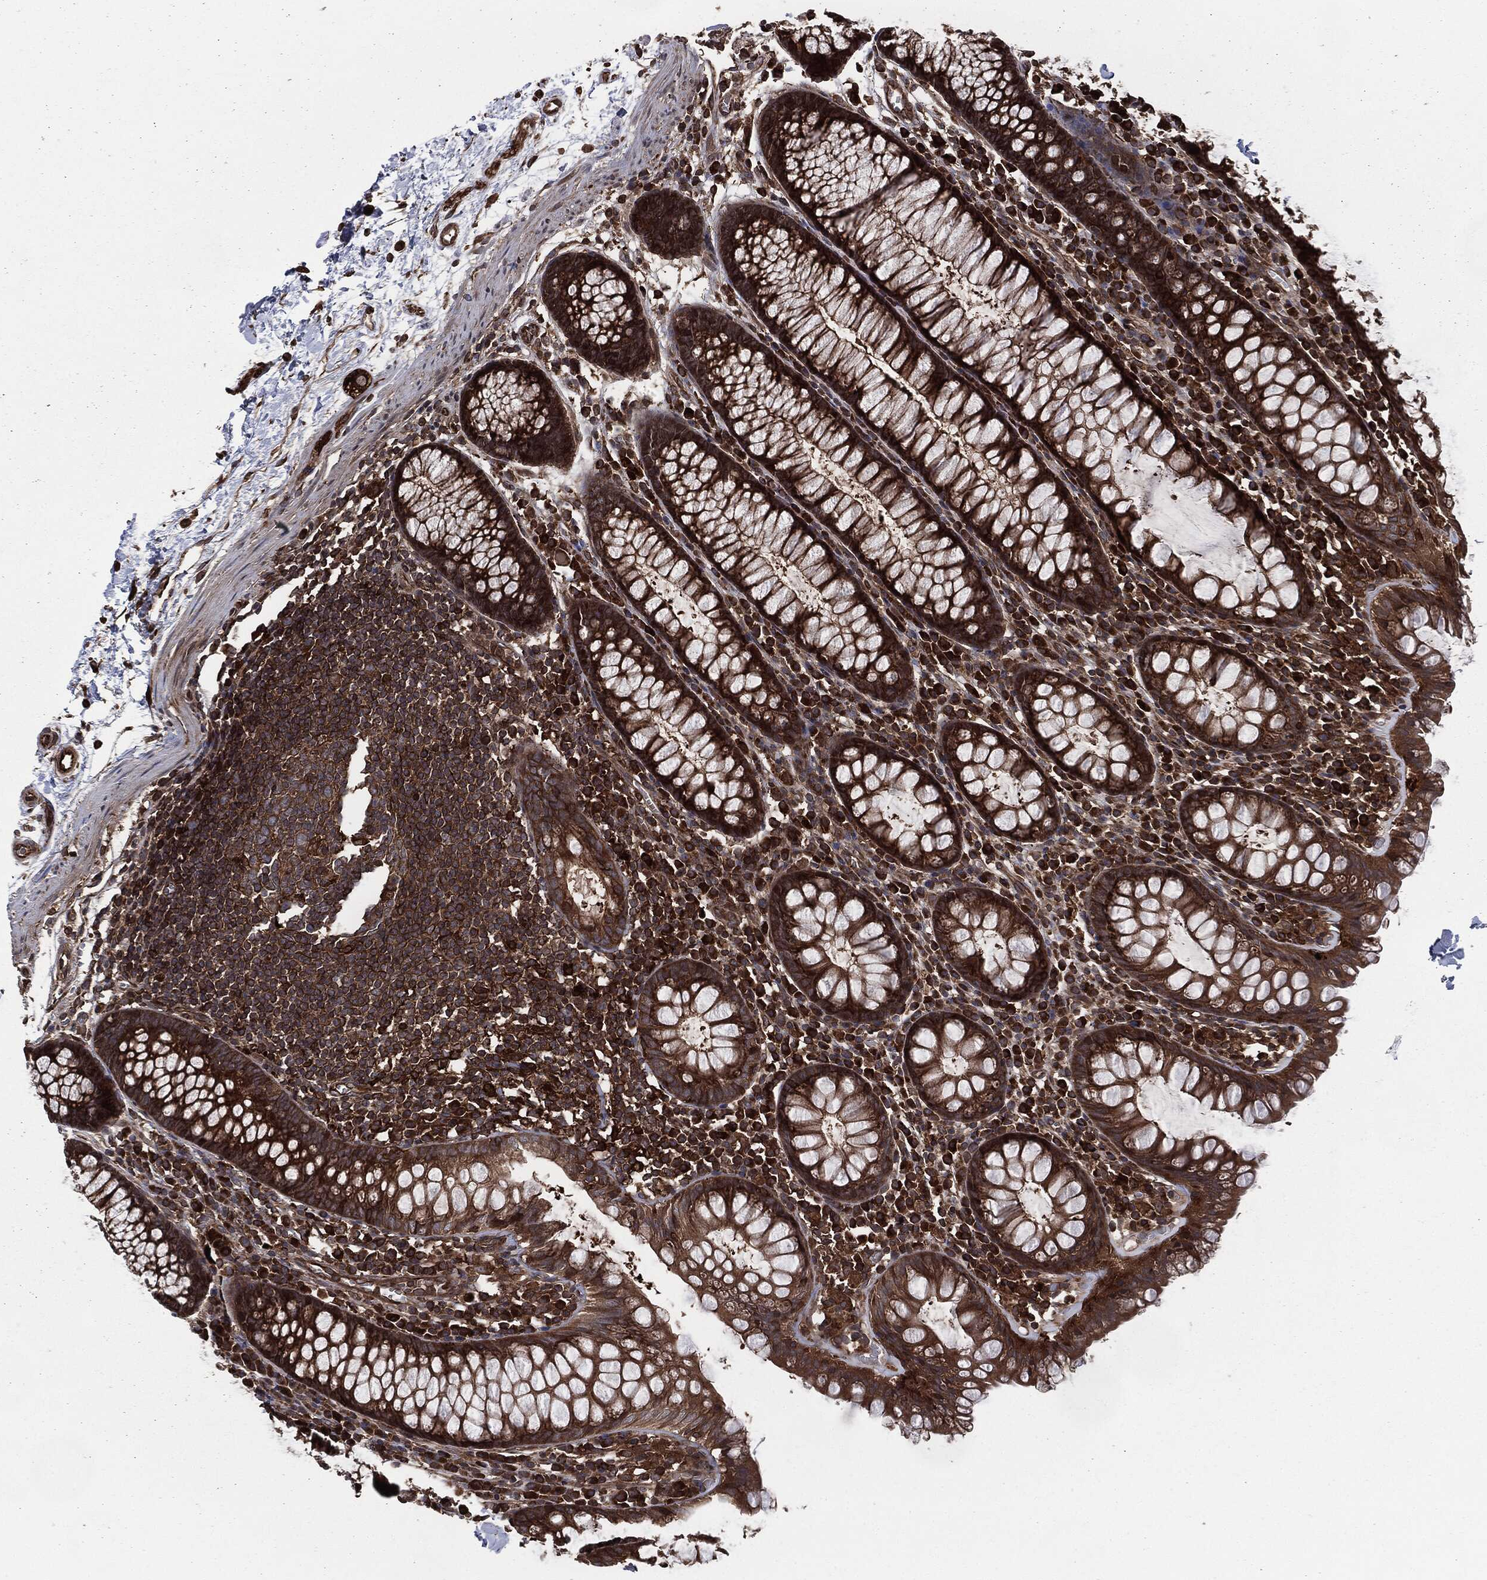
{"staining": {"intensity": "moderate", "quantity": ">75%", "location": "cytoplasmic/membranous"}, "tissue": "colon", "cell_type": "Endothelial cells", "image_type": "normal", "snomed": [{"axis": "morphology", "description": "Normal tissue, NOS"}, {"axis": "topography", "description": "Colon"}], "caption": "IHC (DAB (3,3'-diaminobenzidine)) staining of unremarkable human colon shows moderate cytoplasmic/membranous protein expression in approximately >75% of endothelial cells. The staining is performed using DAB brown chromogen to label protein expression. The nuclei are counter-stained blue using hematoxylin.", "gene": "RAP1GDS1", "patient": {"sex": "male", "age": 76}}